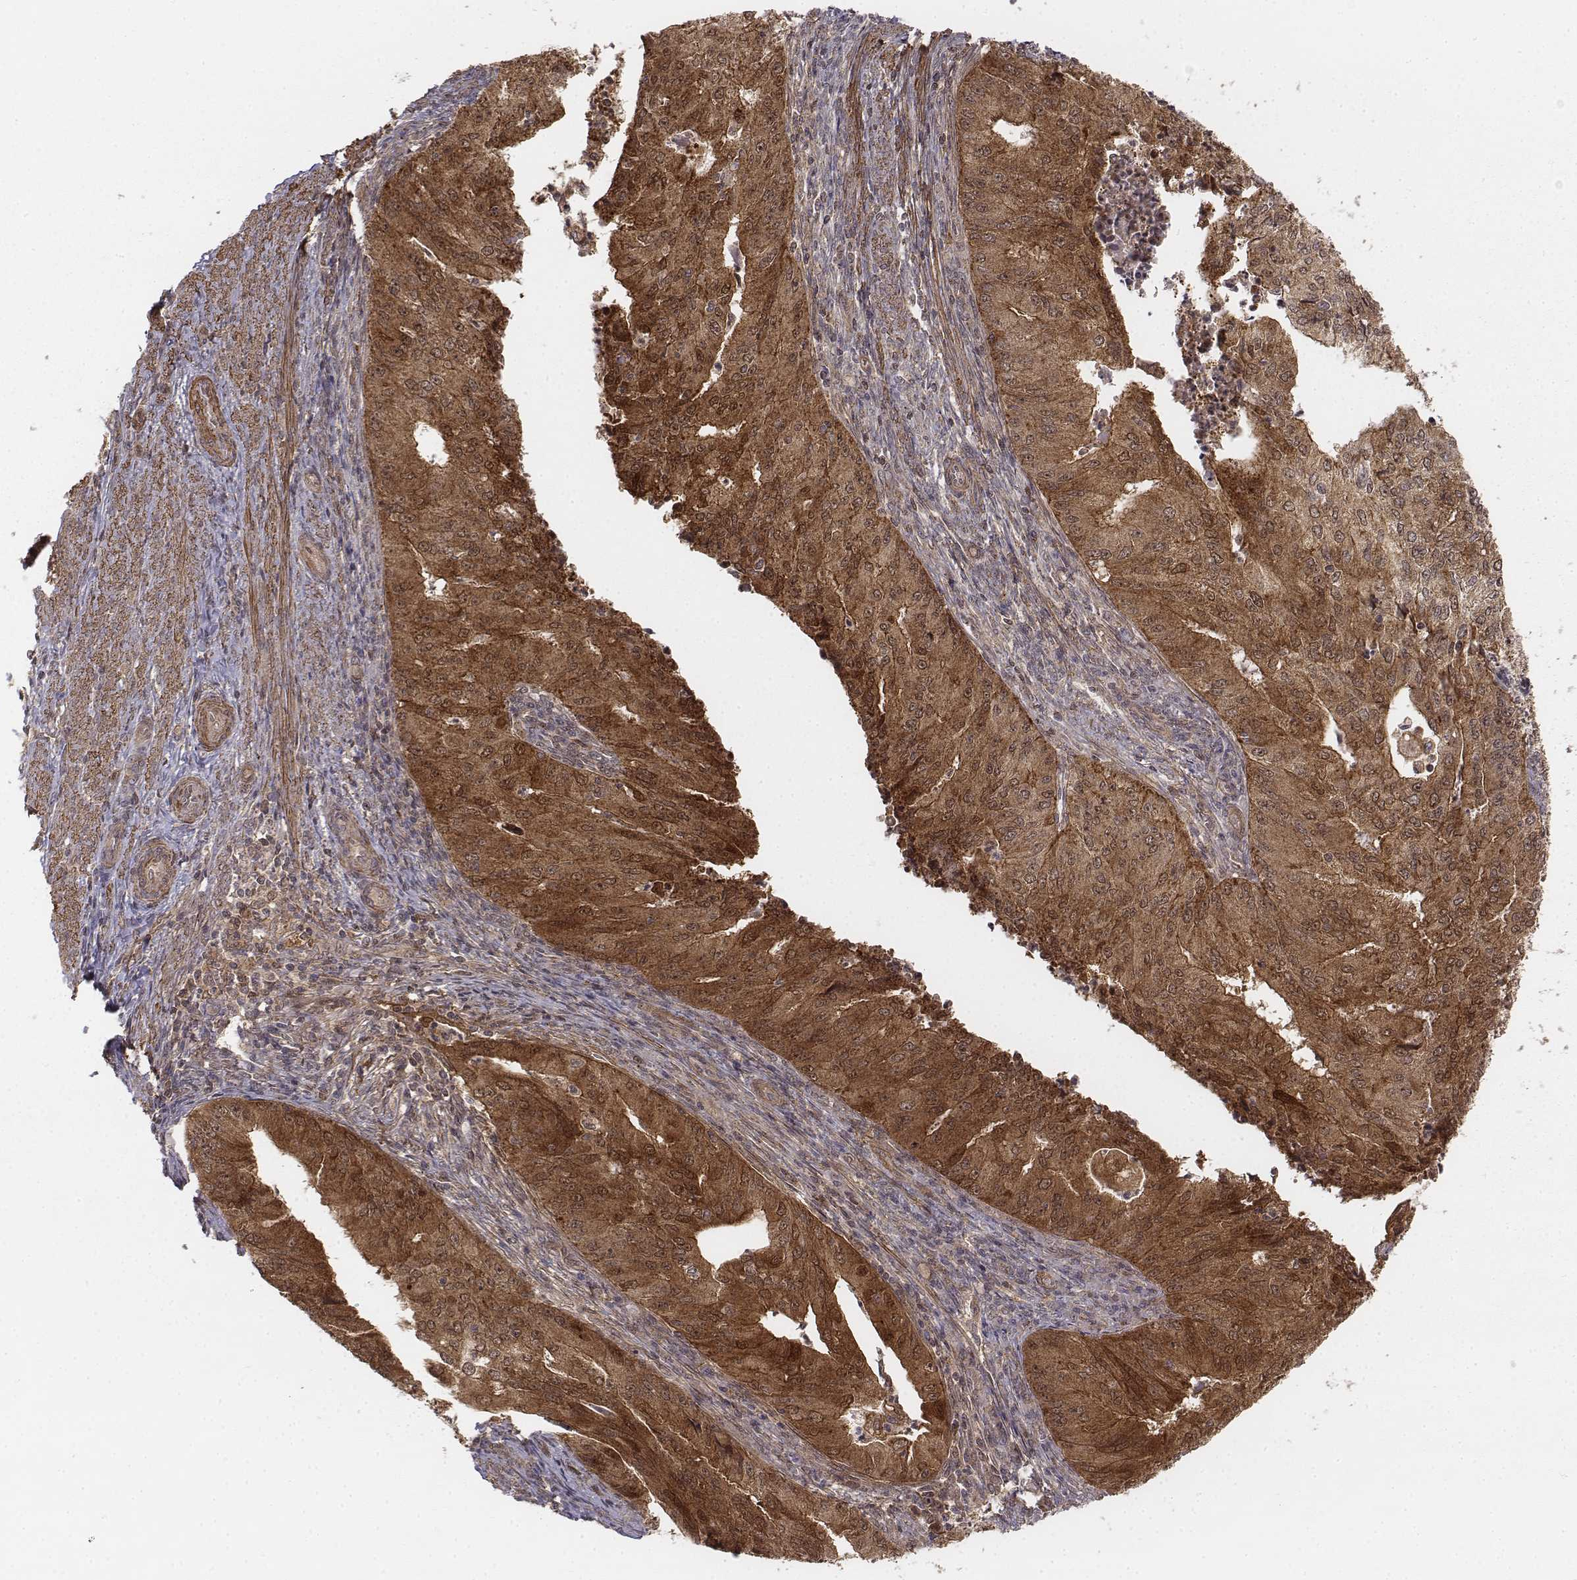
{"staining": {"intensity": "moderate", "quantity": ">75%", "location": "cytoplasmic/membranous,nuclear"}, "tissue": "endometrial cancer", "cell_type": "Tumor cells", "image_type": "cancer", "snomed": [{"axis": "morphology", "description": "Adenocarcinoma, NOS"}, {"axis": "topography", "description": "Endometrium"}], "caption": "Immunohistochemical staining of human endometrial cancer displays moderate cytoplasmic/membranous and nuclear protein positivity in about >75% of tumor cells.", "gene": "ZFYVE19", "patient": {"sex": "female", "age": 50}}